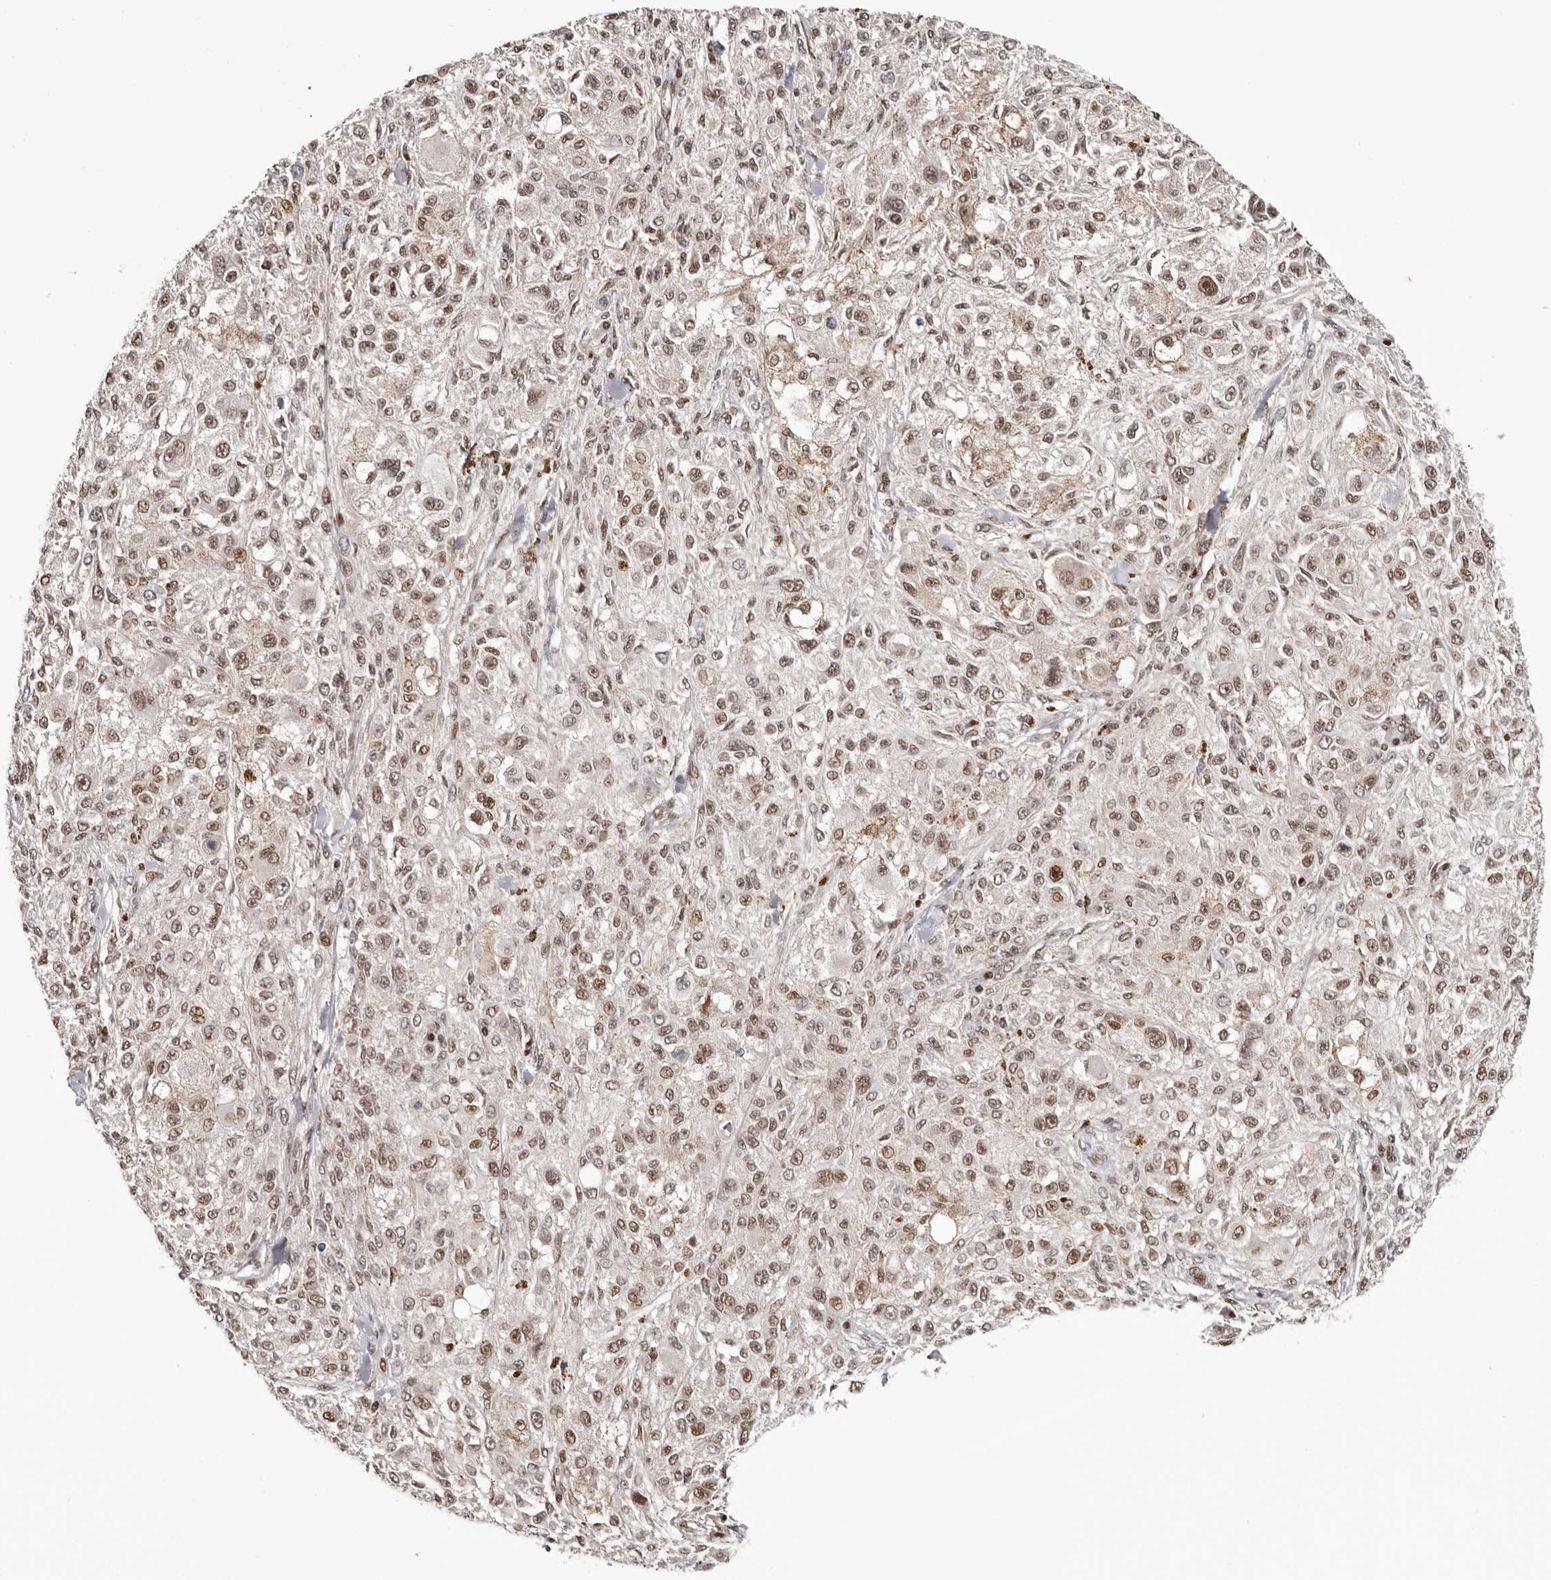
{"staining": {"intensity": "moderate", "quantity": ">75%", "location": "nuclear"}, "tissue": "melanoma", "cell_type": "Tumor cells", "image_type": "cancer", "snomed": [{"axis": "morphology", "description": "Necrosis, NOS"}, {"axis": "morphology", "description": "Malignant melanoma, NOS"}, {"axis": "topography", "description": "Skin"}], "caption": "Protein expression analysis of human malignant melanoma reveals moderate nuclear expression in approximately >75% of tumor cells.", "gene": "SMAD7", "patient": {"sex": "female", "age": 87}}